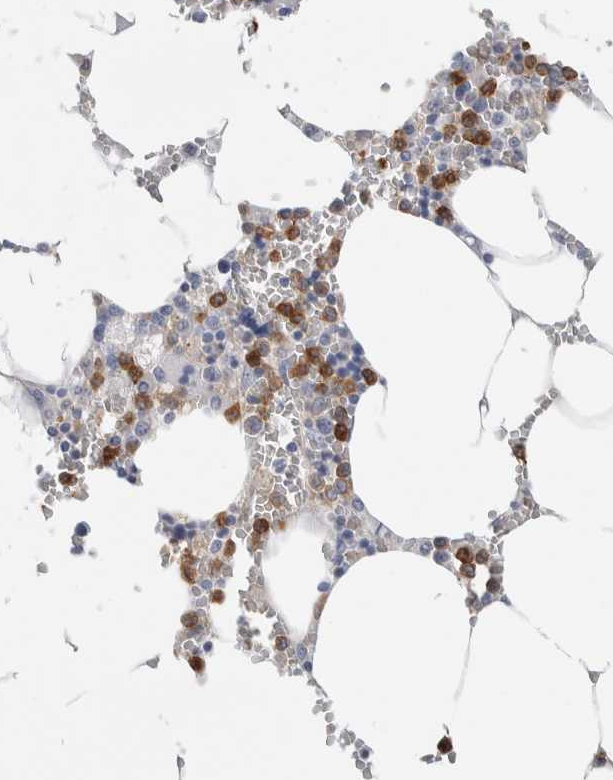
{"staining": {"intensity": "moderate", "quantity": "25%-75%", "location": "cytoplasmic/membranous"}, "tissue": "bone marrow", "cell_type": "Hematopoietic cells", "image_type": "normal", "snomed": [{"axis": "morphology", "description": "Normal tissue, NOS"}, {"axis": "topography", "description": "Bone marrow"}], "caption": "A histopathology image showing moderate cytoplasmic/membranous positivity in approximately 25%-75% of hematopoietic cells in benign bone marrow, as visualized by brown immunohistochemical staining.", "gene": "NCF2", "patient": {"sex": "male", "age": 70}}